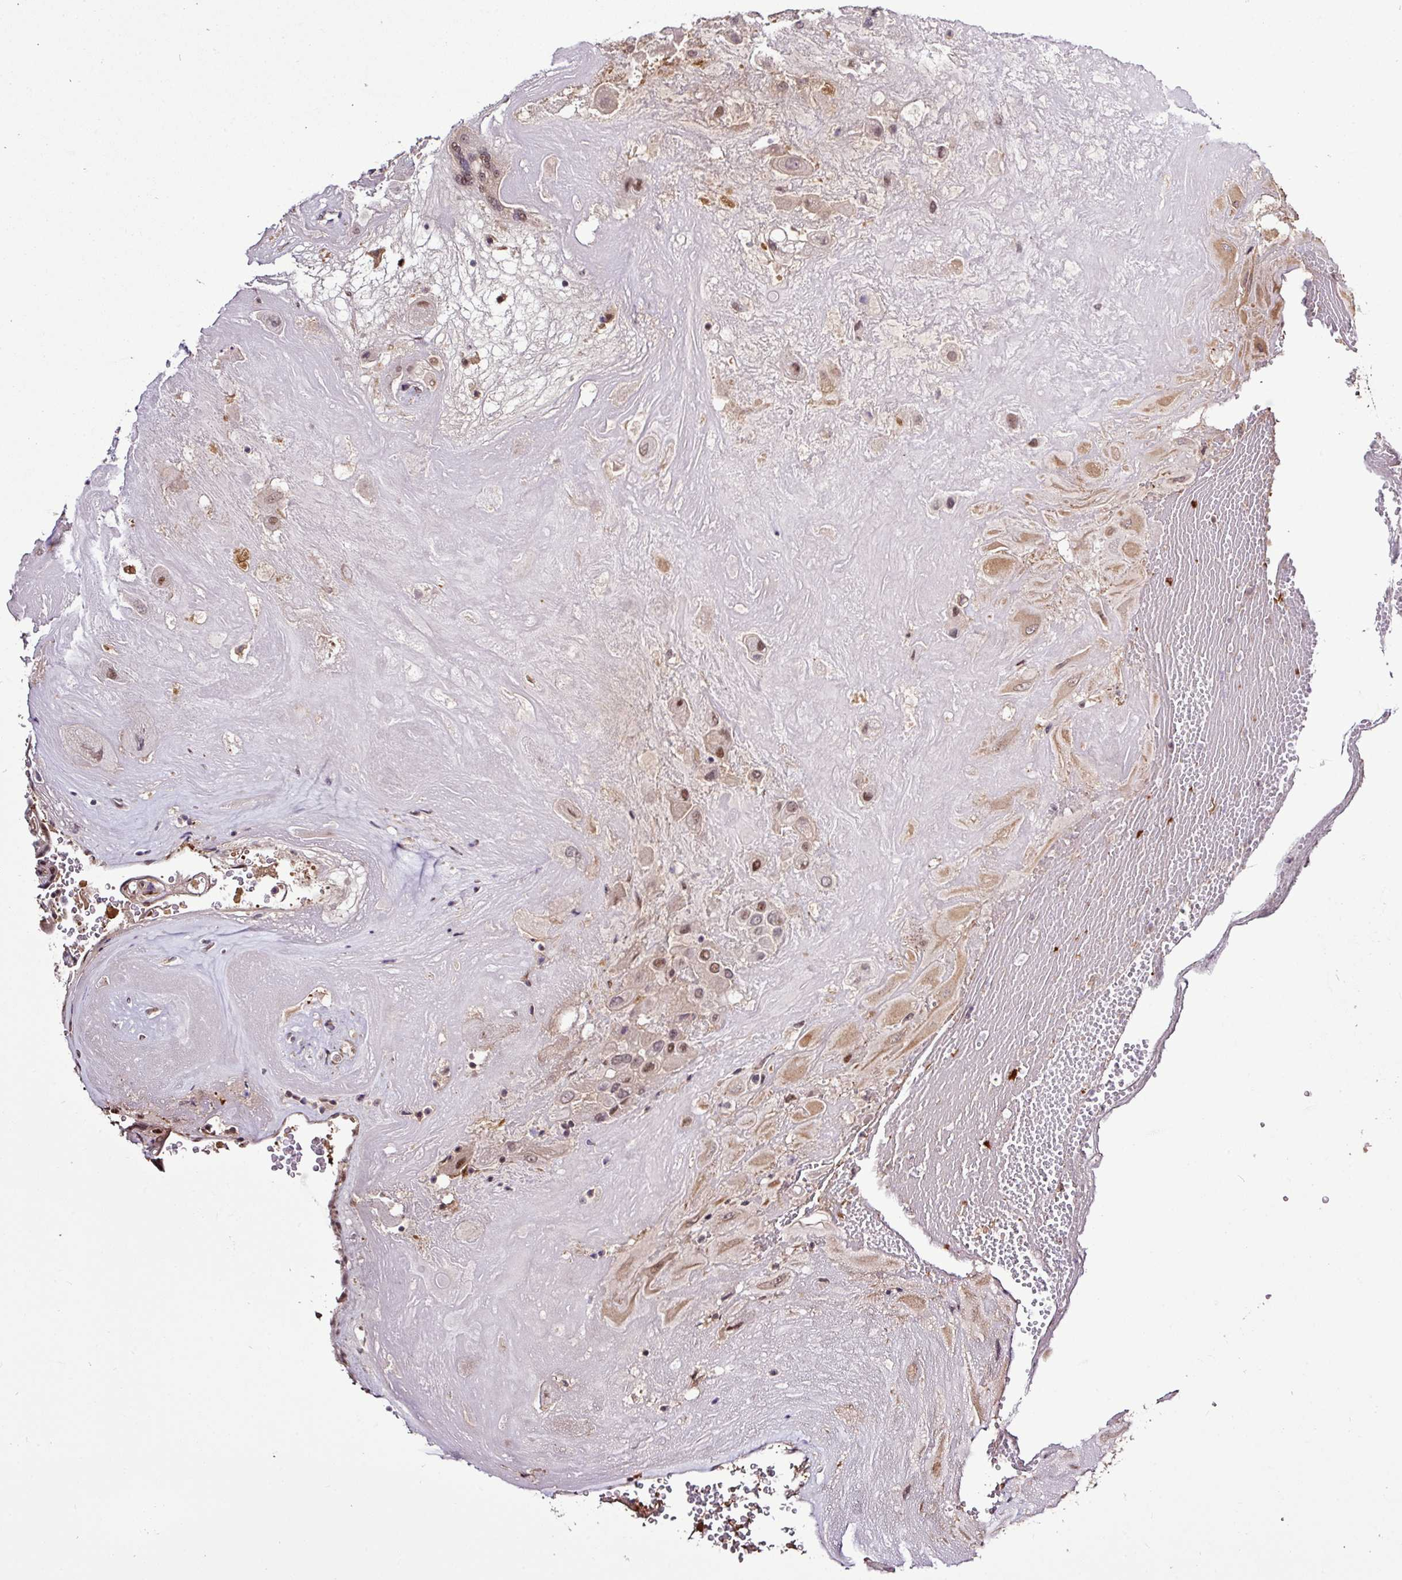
{"staining": {"intensity": "moderate", "quantity": ">75%", "location": "cytoplasmic/membranous,nuclear"}, "tissue": "placenta", "cell_type": "Decidual cells", "image_type": "normal", "snomed": [{"axis": "morphology", "description": "Normal tissue, NOS"}, {"axis": "topography", "description": "Placenta"}], "caption": "Human placenta stained with a brown dye exhibits moderate cytoplasmic/membranous,nuclear positive positivity in about >75% of decidual cells.", "gene": "ITPKC", "patient": {"sex": "female", "age": 32}}